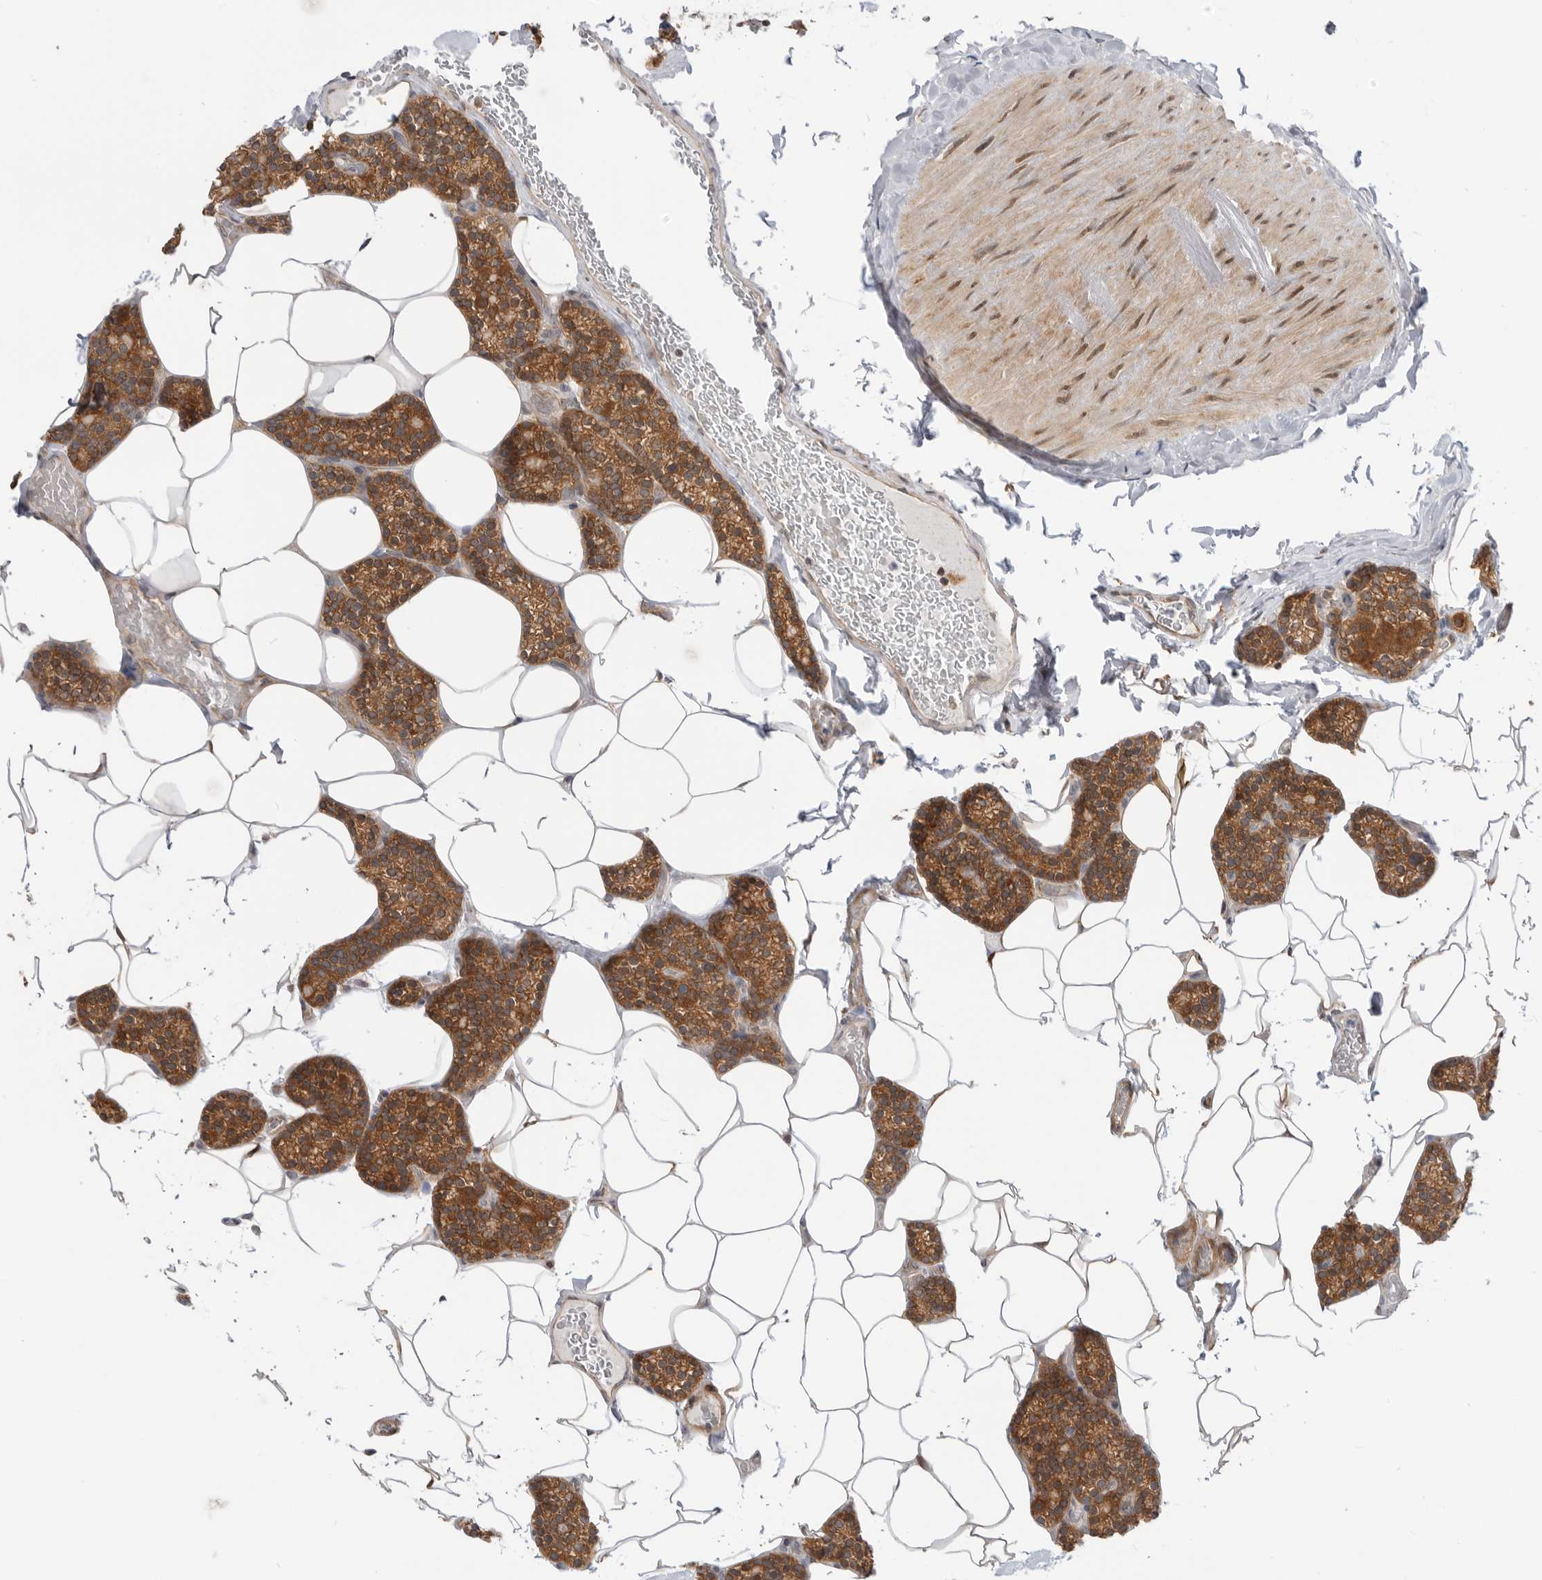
{"staining": {"intensity": "strong", "quantity": ">75%", "location": "cytoplasmic/membranous"}, "tissue": "parathyroid gland", "cell_type": "Glandular cells", "image_type": "normal", "snomed": [{"axis": "morphology", "description": "Normal tissue, NOS"}, {"axis": "topography", "description": "Parathyroid gland"}], "caption": "Immunohistochemical staining of normal human parathyroid gland demonstrates >75% levels of strong cytoplasmic/membranous protein expression in approximately >75% of glandular cells. Nuclei are stained in blue.", "gene": "DCAF8", "patient": {"sex": "male", "age": 52}}